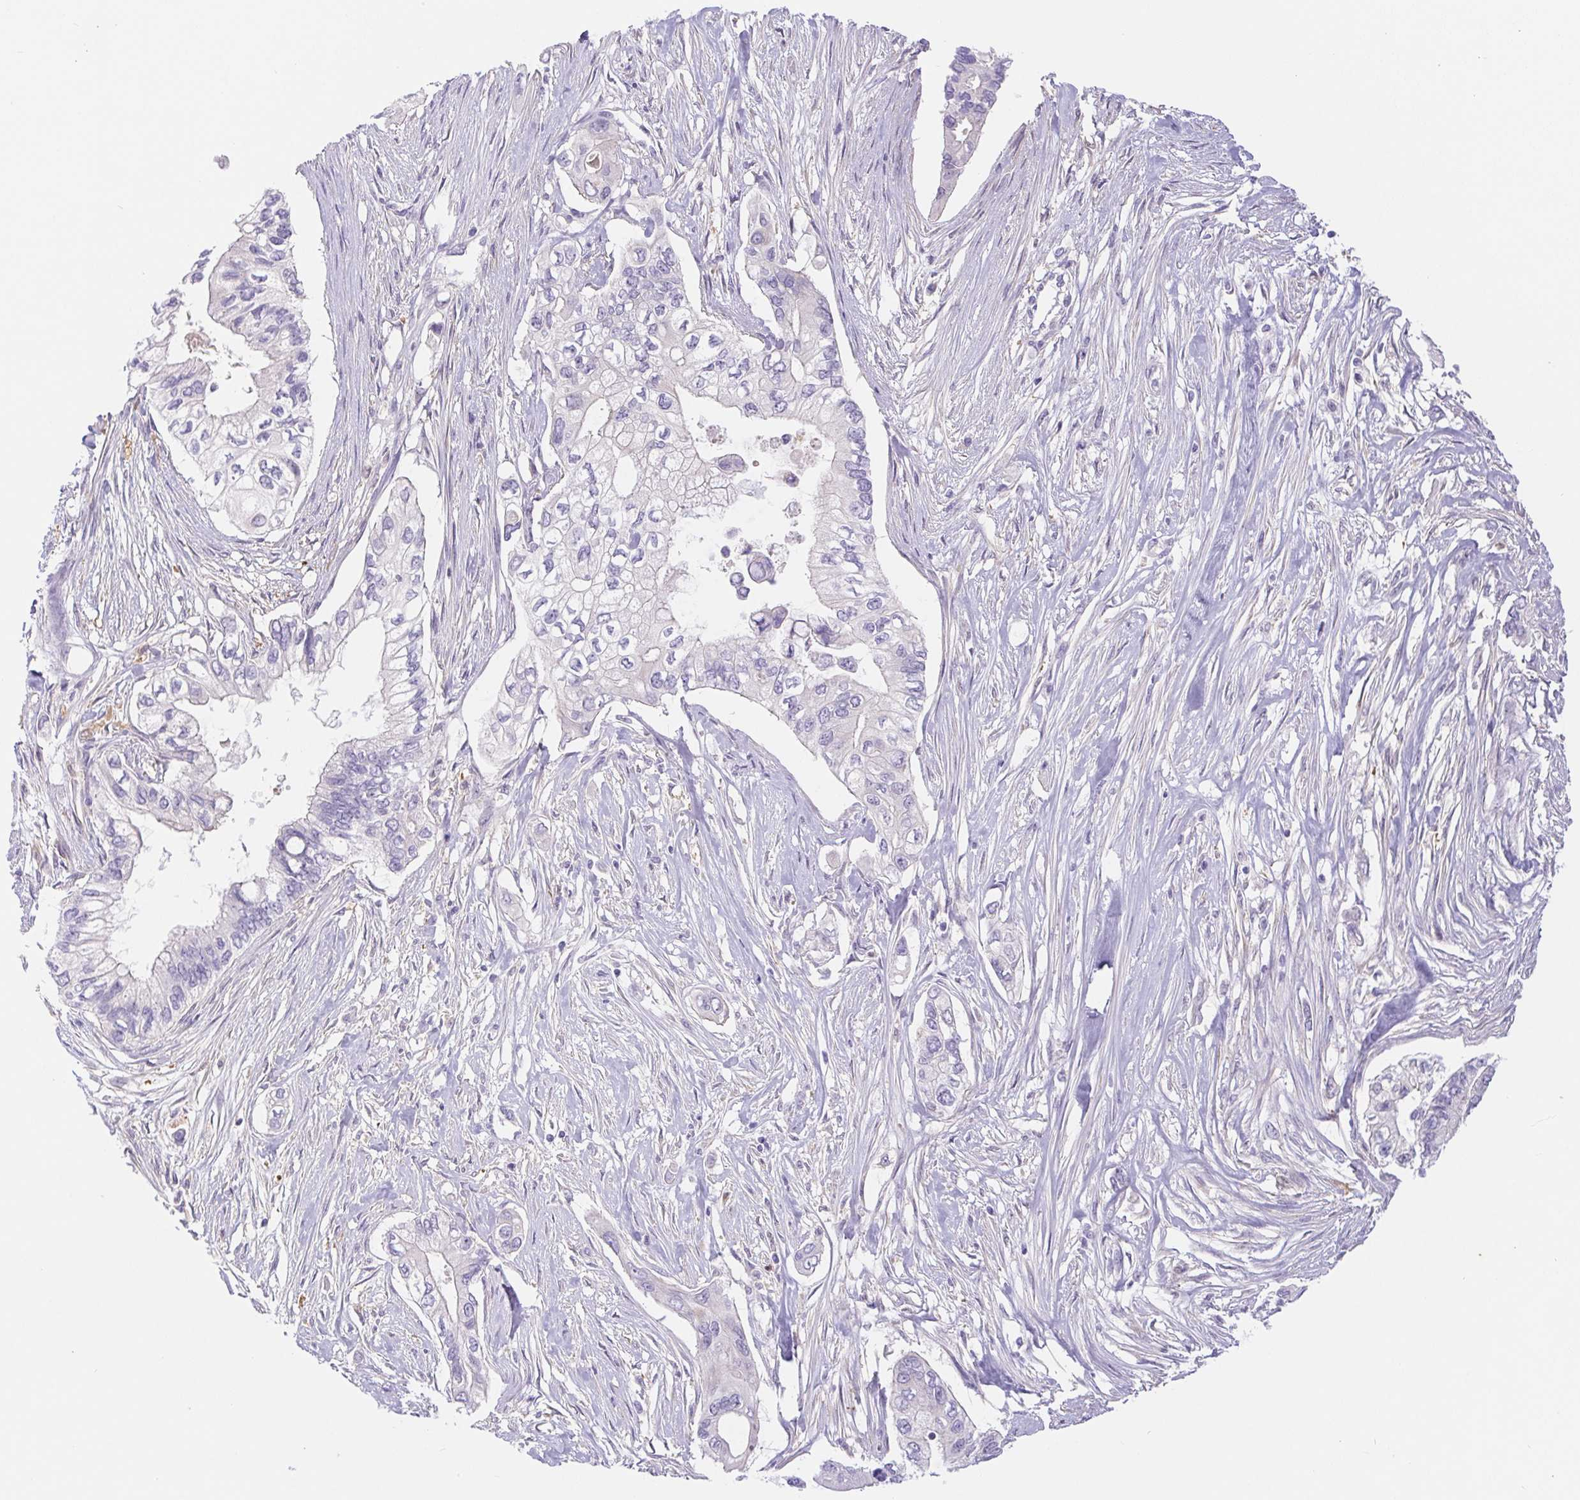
{"staining": {"intensity": "negative", "quantity": "none", "location": "none"}, "tissue": "pancreatic cancer", "cell_type": "Tumor cells", "image_type": "cancer", "snomed": [{"axis": "morphology", "description": "Adenocarcinoma, NOS"}, {"axis": "topography", "description": "Pancreas"}], "caption": "An image of human pancreatic adenocarcinoma is negative for staining in tumor cells.", "gene": "DYNC2LI1", "patient": {"sex": "female", "age": 63}}